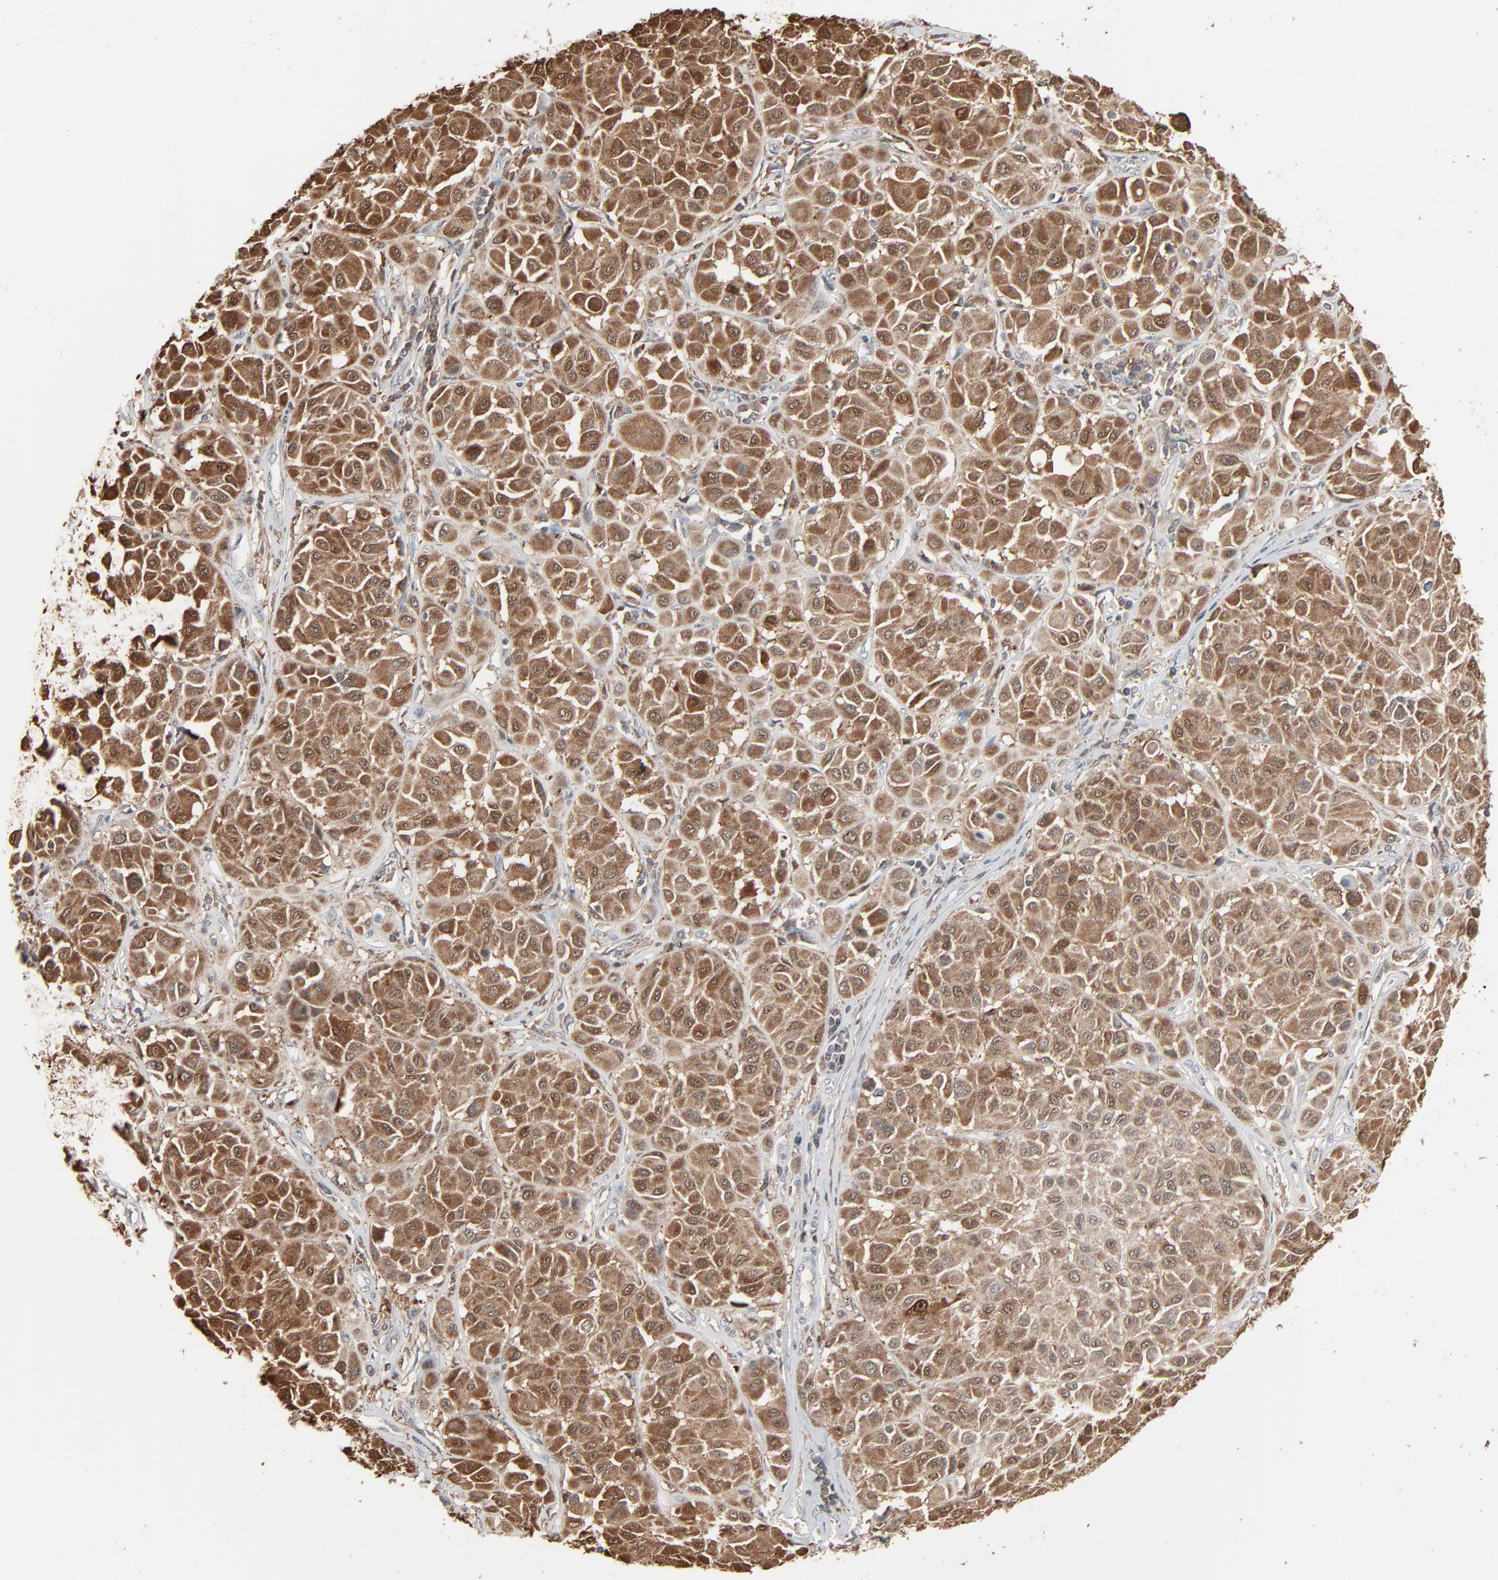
{"staining": {"intensity": "moderate", "quantity": ">75%", "location": "cytoplasmic/membranous,nuclear"}, "tissue": "melanoma", "cell_type": "Tumor cells", "image_type": "cancer", "snomed": [{"axis": "morphology", "description": "Malignant melanoma, Metastatic site"}, {"axis": "topography", "description": "Soft tissue"}], "caption": "A high-resolution histopathology image shows IHC staining of malignant melanoma (metastatic site), which displays moderate cytoplasmic/membranous and nuclear expression in approximately >75% of tumor cells.", "gene": "DOCK8", "patient": {"sex": "male", "age": 41}}